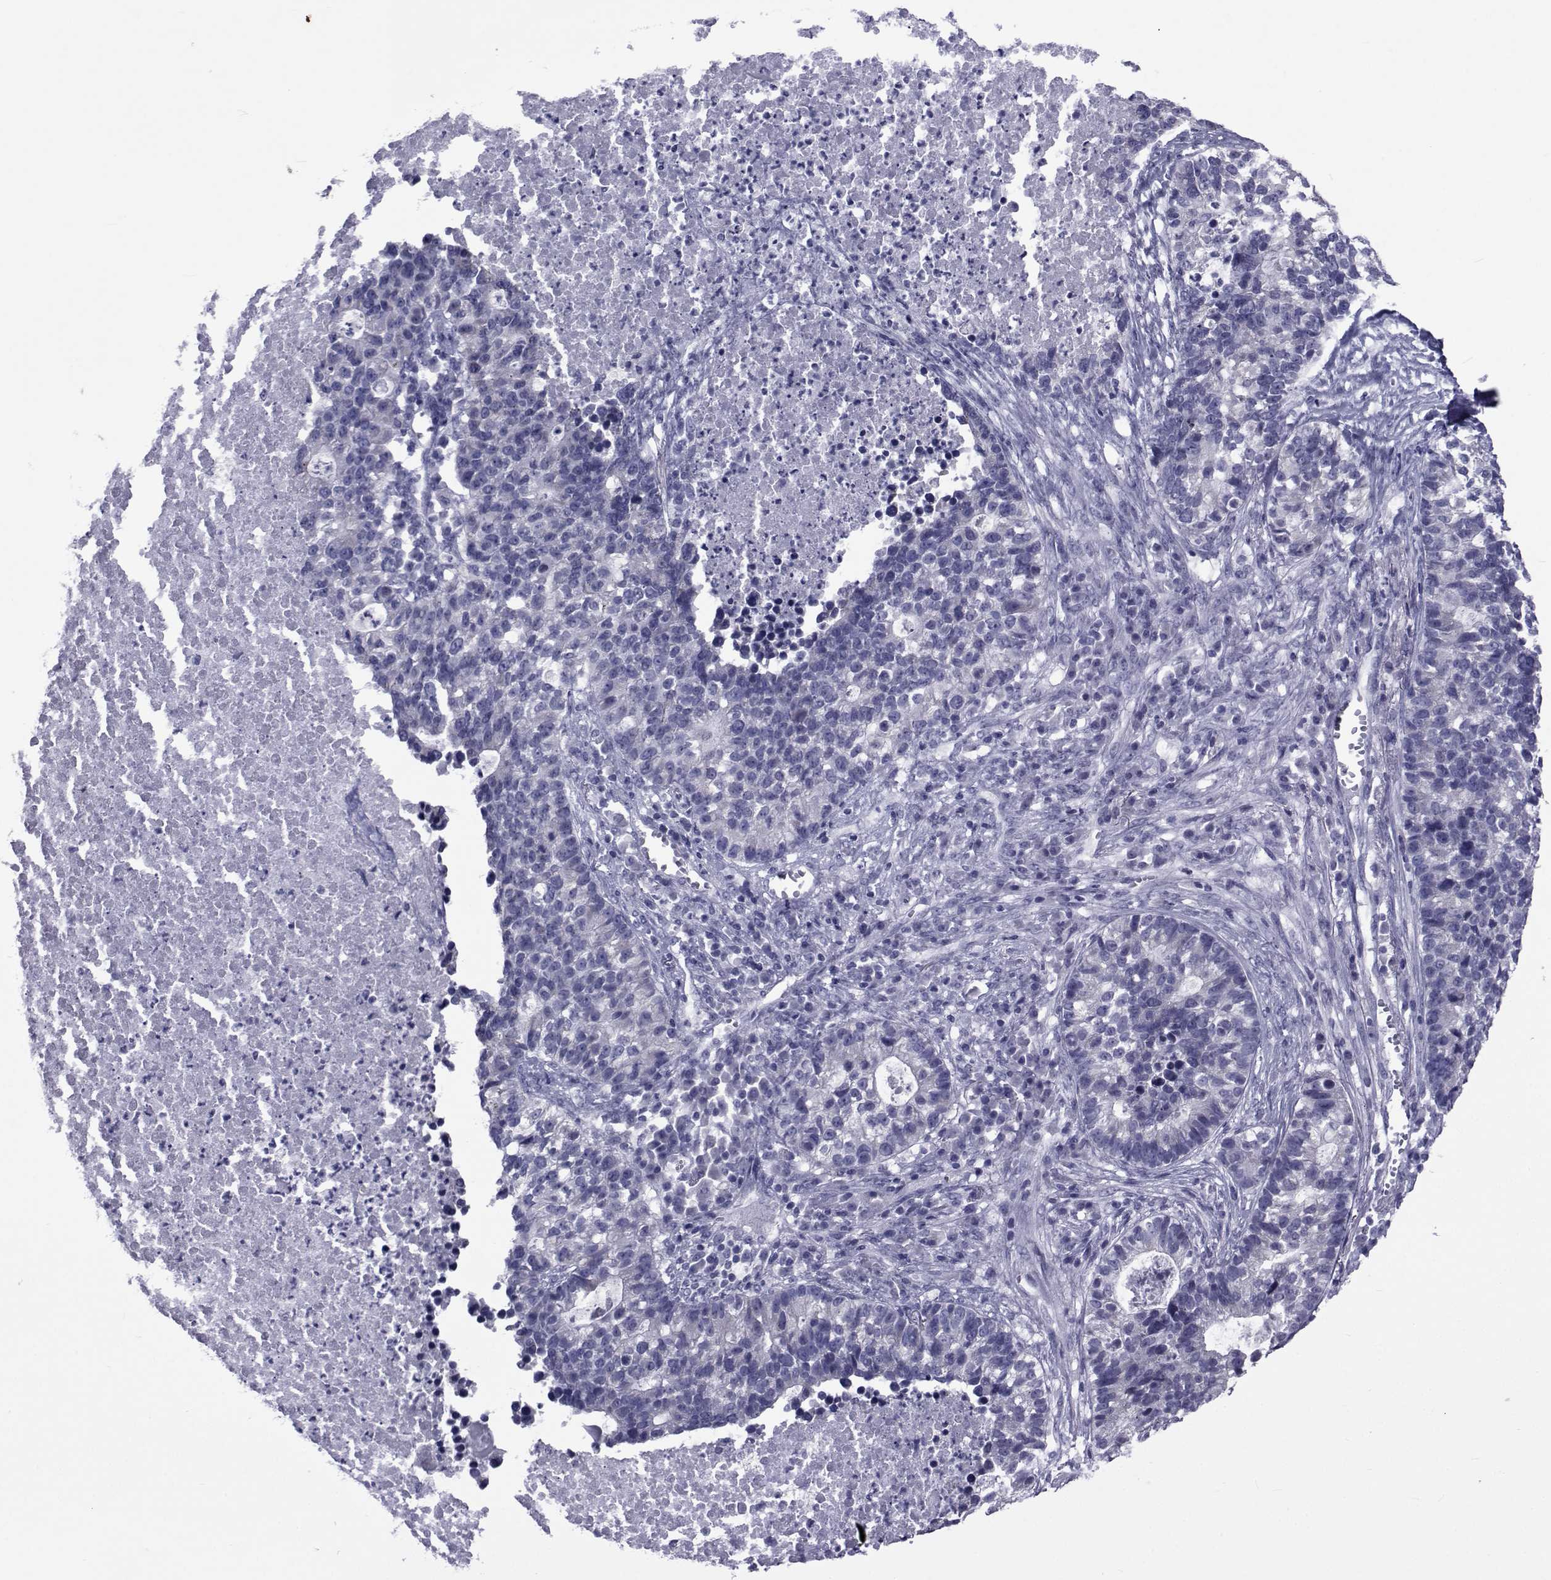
{"staining": {"intensity": "negative", "quantity": "none", "location": "none"}, "tissue": "lung cancer", "cell_type": "Tumor cells", "image_type": "cancer", "snomed": [{"axis": "morphology", "description": "Adenocarcinoma, NOS"}, {"axis": "topography", "description": "Lung"}], "caption": "An image of adenocarcinoma (lung) stained for a protein reveals no brown staining in tumor cells. (Stains: DAB (3,3'-diaminobenzidine) immunohistochemistry with hematoxylin counter stain, Microscopy: brightfield microscopy at high magnification).", "gene": "GKAP1", "patient": {"sex": "male", "age": 57}}